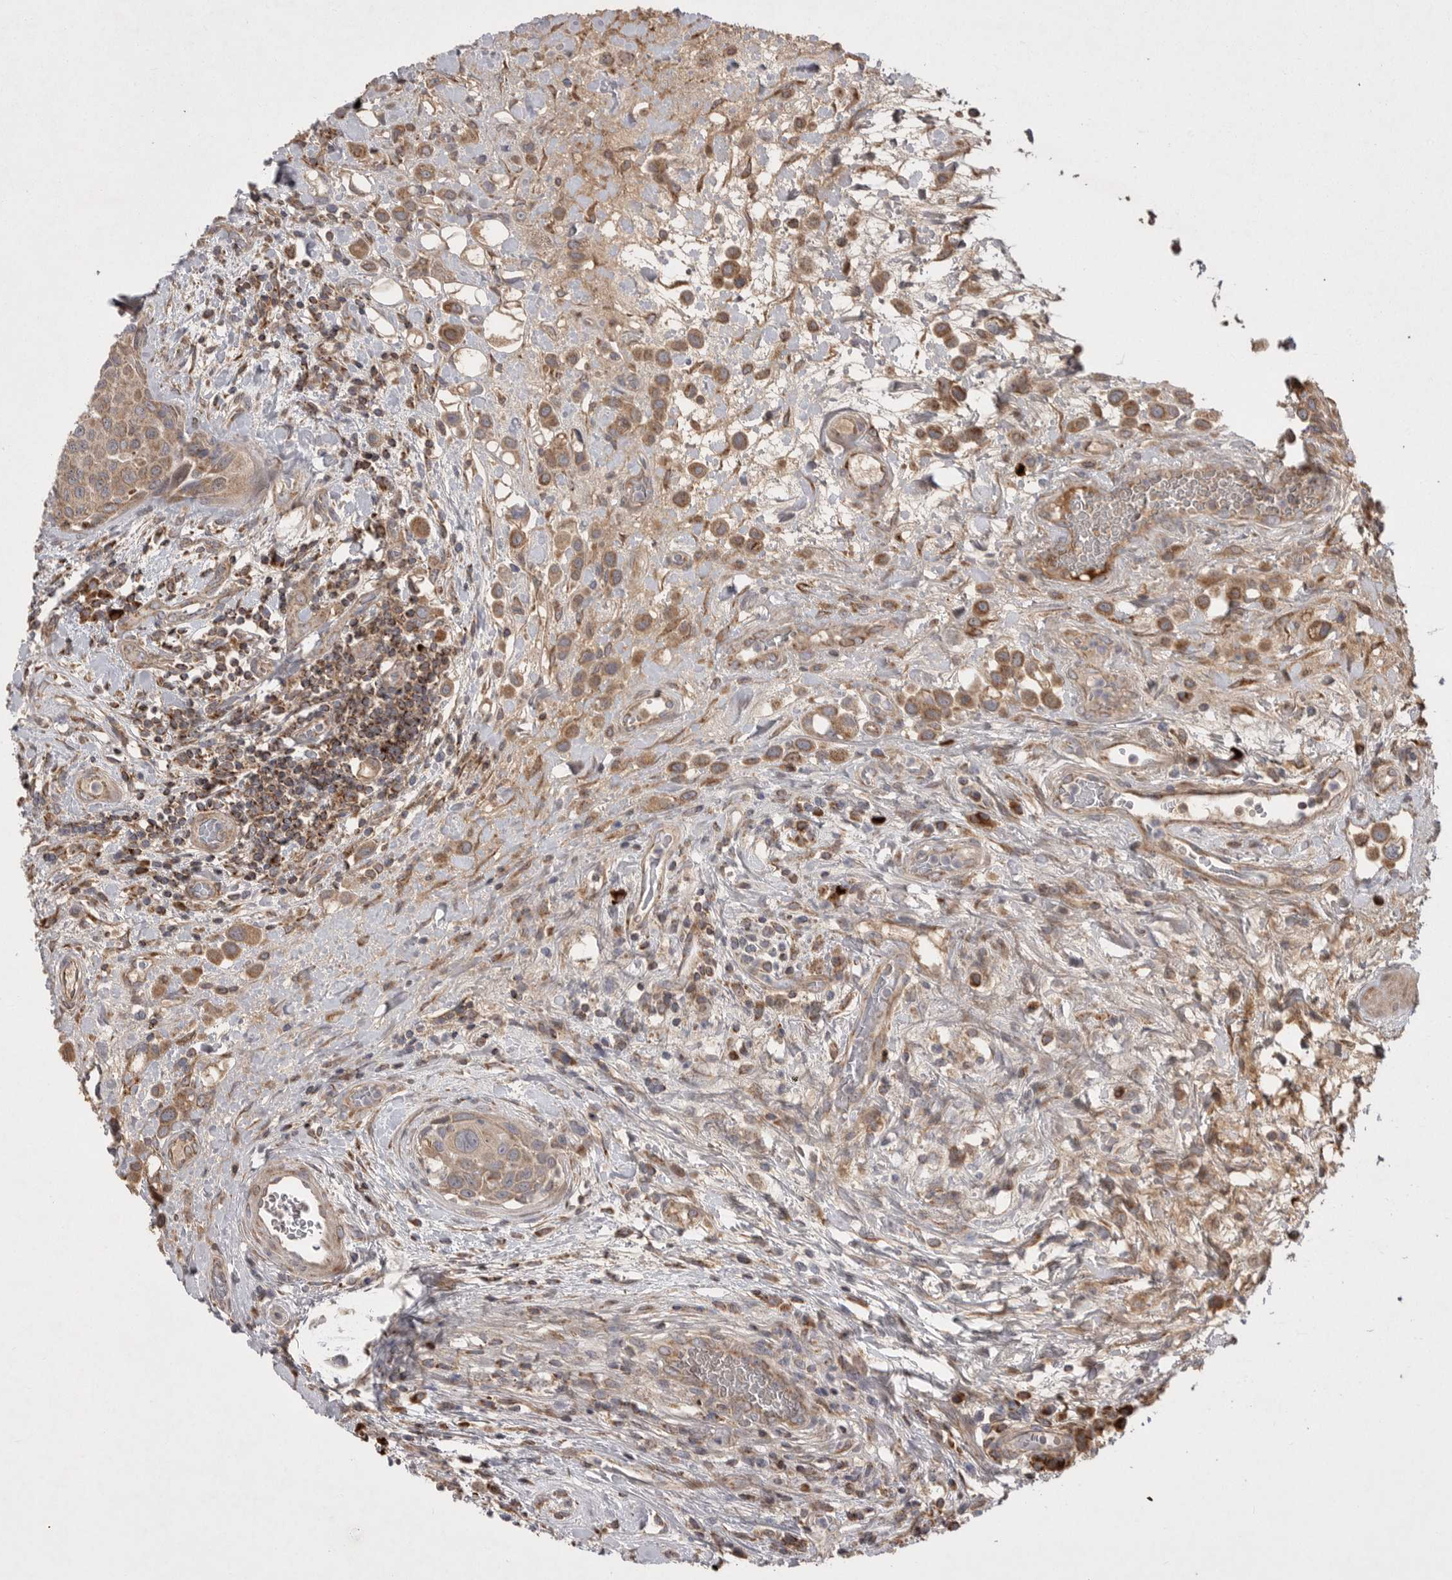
{"staining": {"intensity": "moderate", "quantity": ">75%", "location": "cytoplasmic/membranous"}, "tissue": "urothelial cancer", "cell_type": "Tumor cells", "image_type": "cancer", "snomed": [{"axis": "morphology", "description": "Urothelial carcinoma, High grade"}, {"axis": "topography", "description": "Urinary bladder"}], "caption": "High-magnification brightfield microscopy of urothelial carcinoma (high-grade) stained with DAB (brown) and counterstained with hematoxylin (blue). tumor cells exhibit moderate cytoplasmic/membranous staining is present in about>75% of cells.", "gene": "KYAT3", "patient": {"sex": "male", "age": 50}}